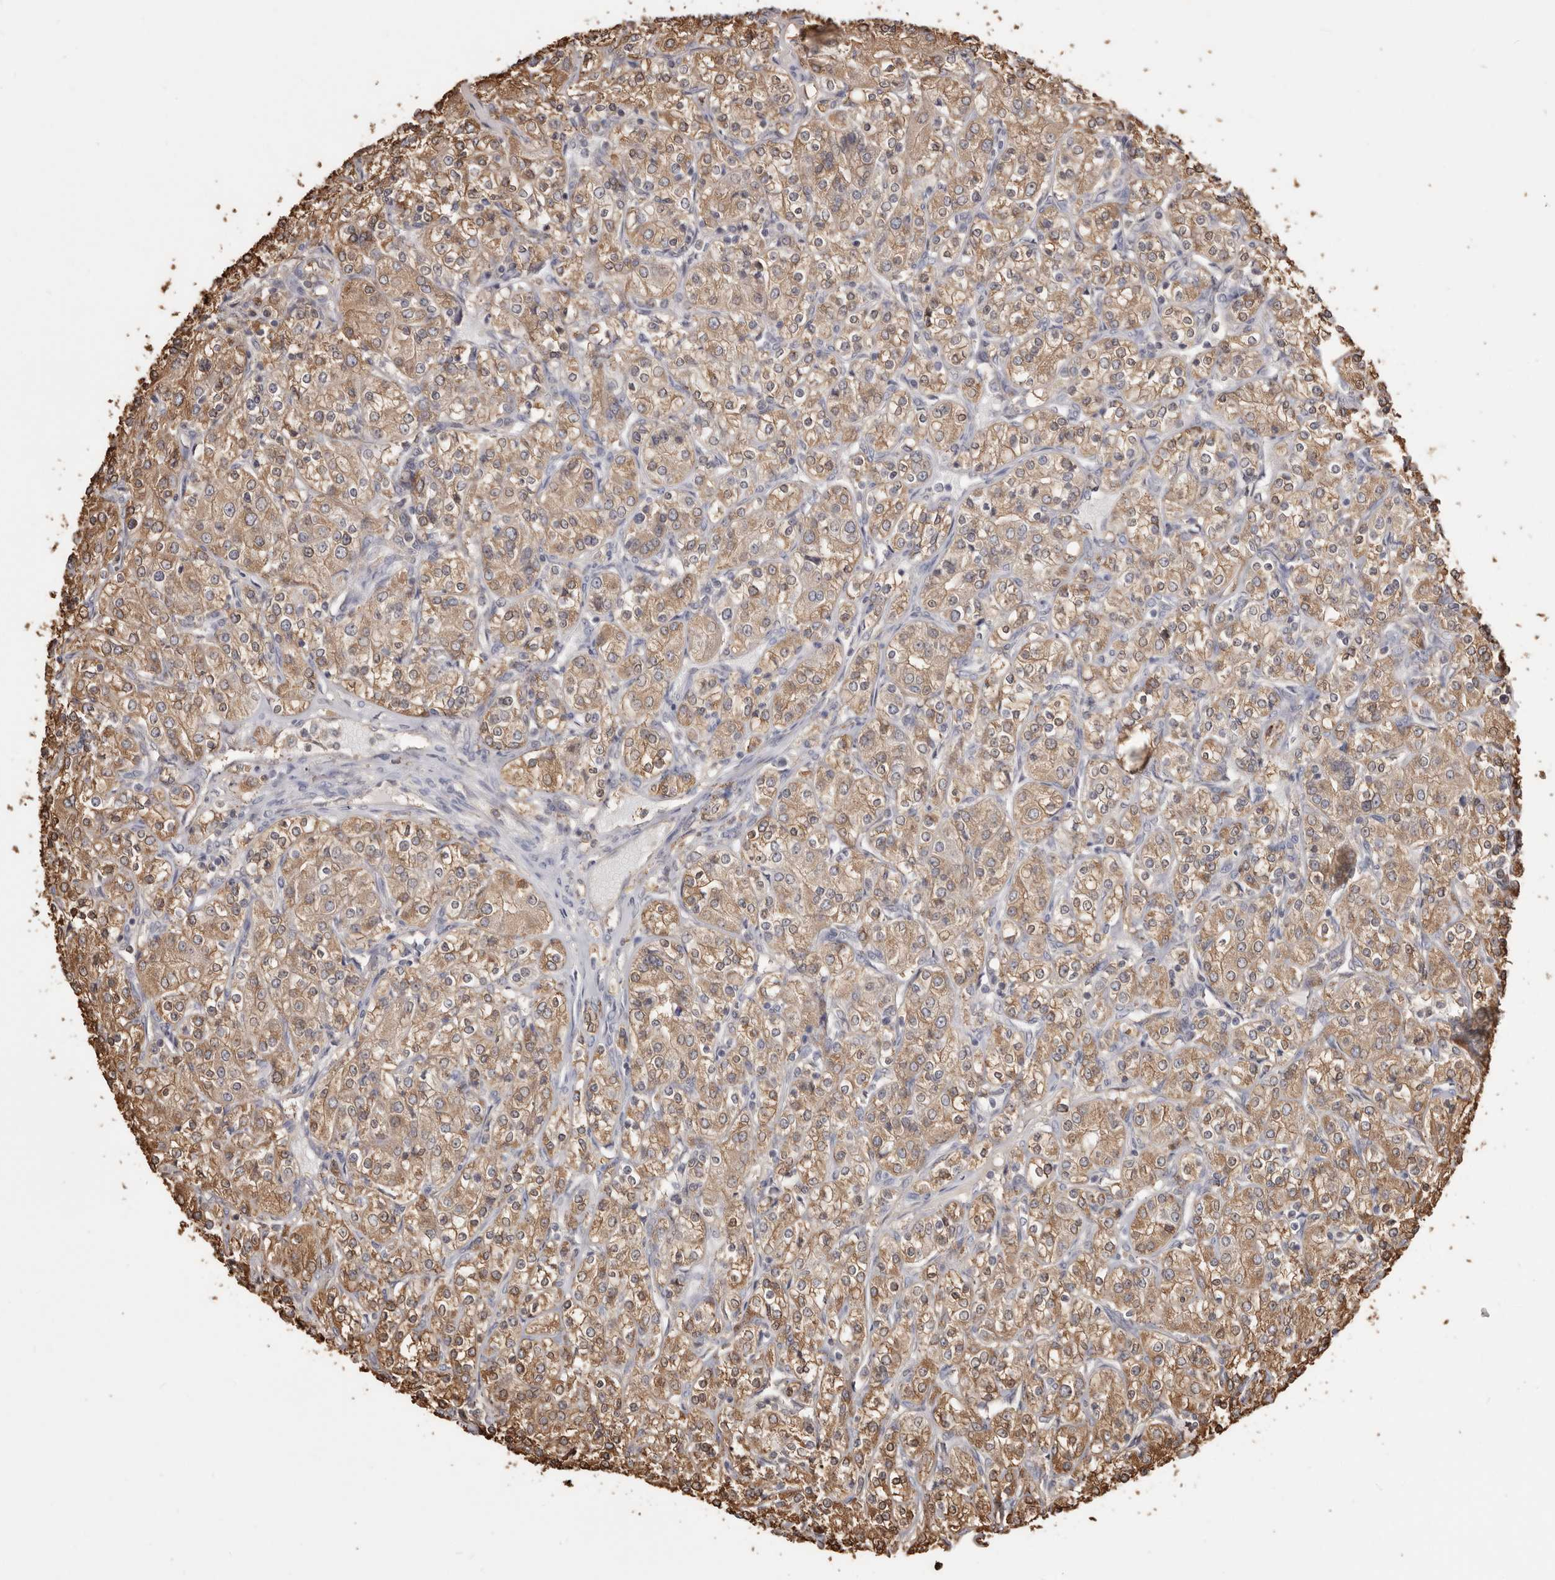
{"staining": {"intensity": "moderate", "quantity": ">75%", "location": "cytoplasmic/membranous"}, "tissue": "renal cancer", "cell_type": "Tumor cells", "image_type": "cancer", "snomed": [{"axis": "morphology", "description": "Adenocarcinoma, NOS"}, {"axis": "topography", "description": "Kidney"}], "caption": "A high-resolution micrograph shows IHC staining of renal cancer (adenocarcinoma), which reveals moderate cytoplasmic/membranous staining in about >75% of tumor cells. (IHC, brightfield microscopy, high magnification).", "gene": "PKM", "patient": {"sex": "male", "age": 77}}